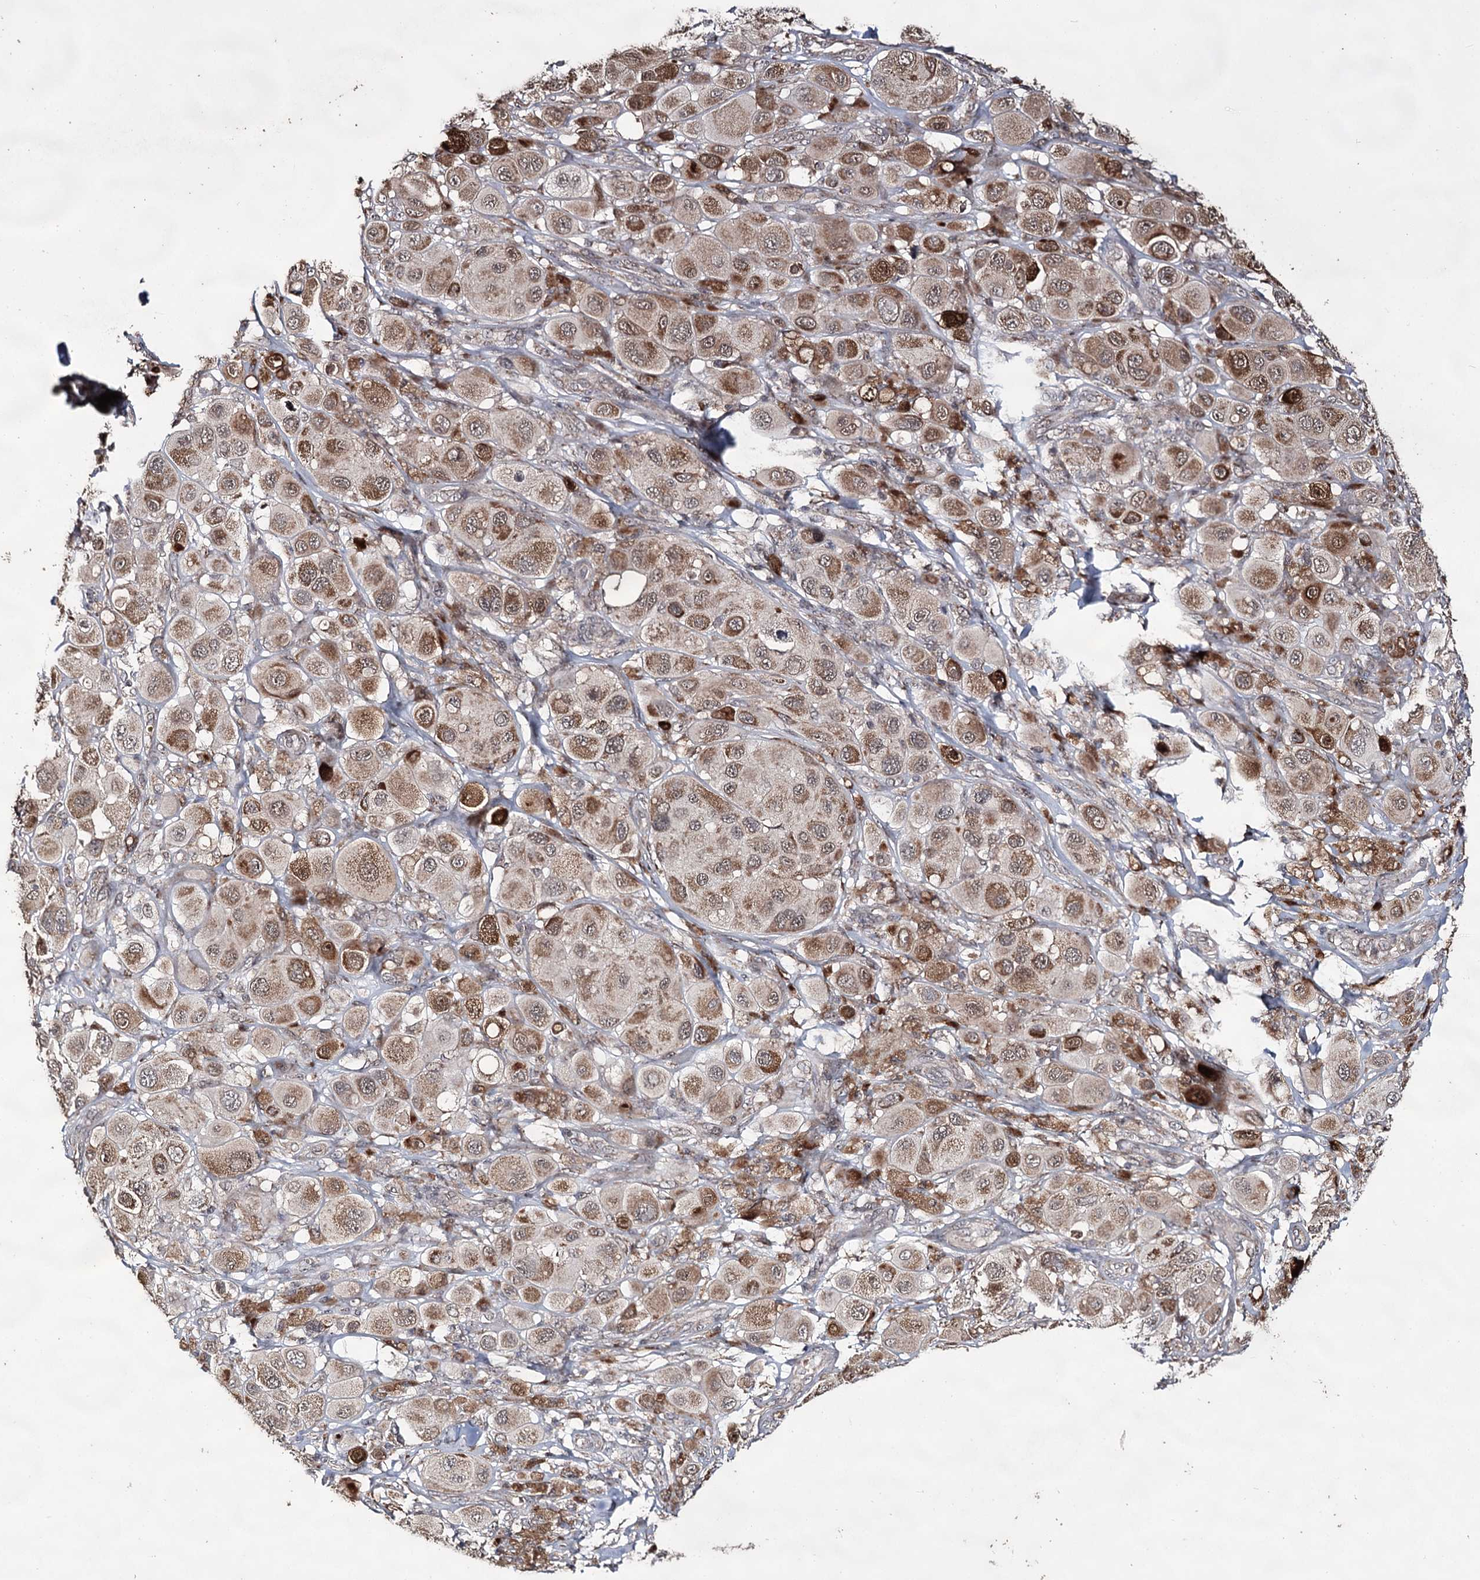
{"staining": {"intensity": "moderate", "quantity": ">75%", "location": "cytoplasmic/membranous"}, "tissue": "melanoma", "cell_type": "Tumor cells", "image_type": "cancer", "snomed": [{"axis": "morphology", "description": "Malignant melanoma, Metastatic site"}, {"axis": "topography", "description": "Skin"}], "caption": "DAB immunohistochemical staining of malignant melanoma (metastatic site) demonstrates moderate cytoplasmic/membranous protein staining in approximately >75% of tumor cells. Ihc stains the protein of interest in brown and the nuclei are stained blue.", "gene": "ACTR6", "patient": {"sex": "male", "age": 41}}